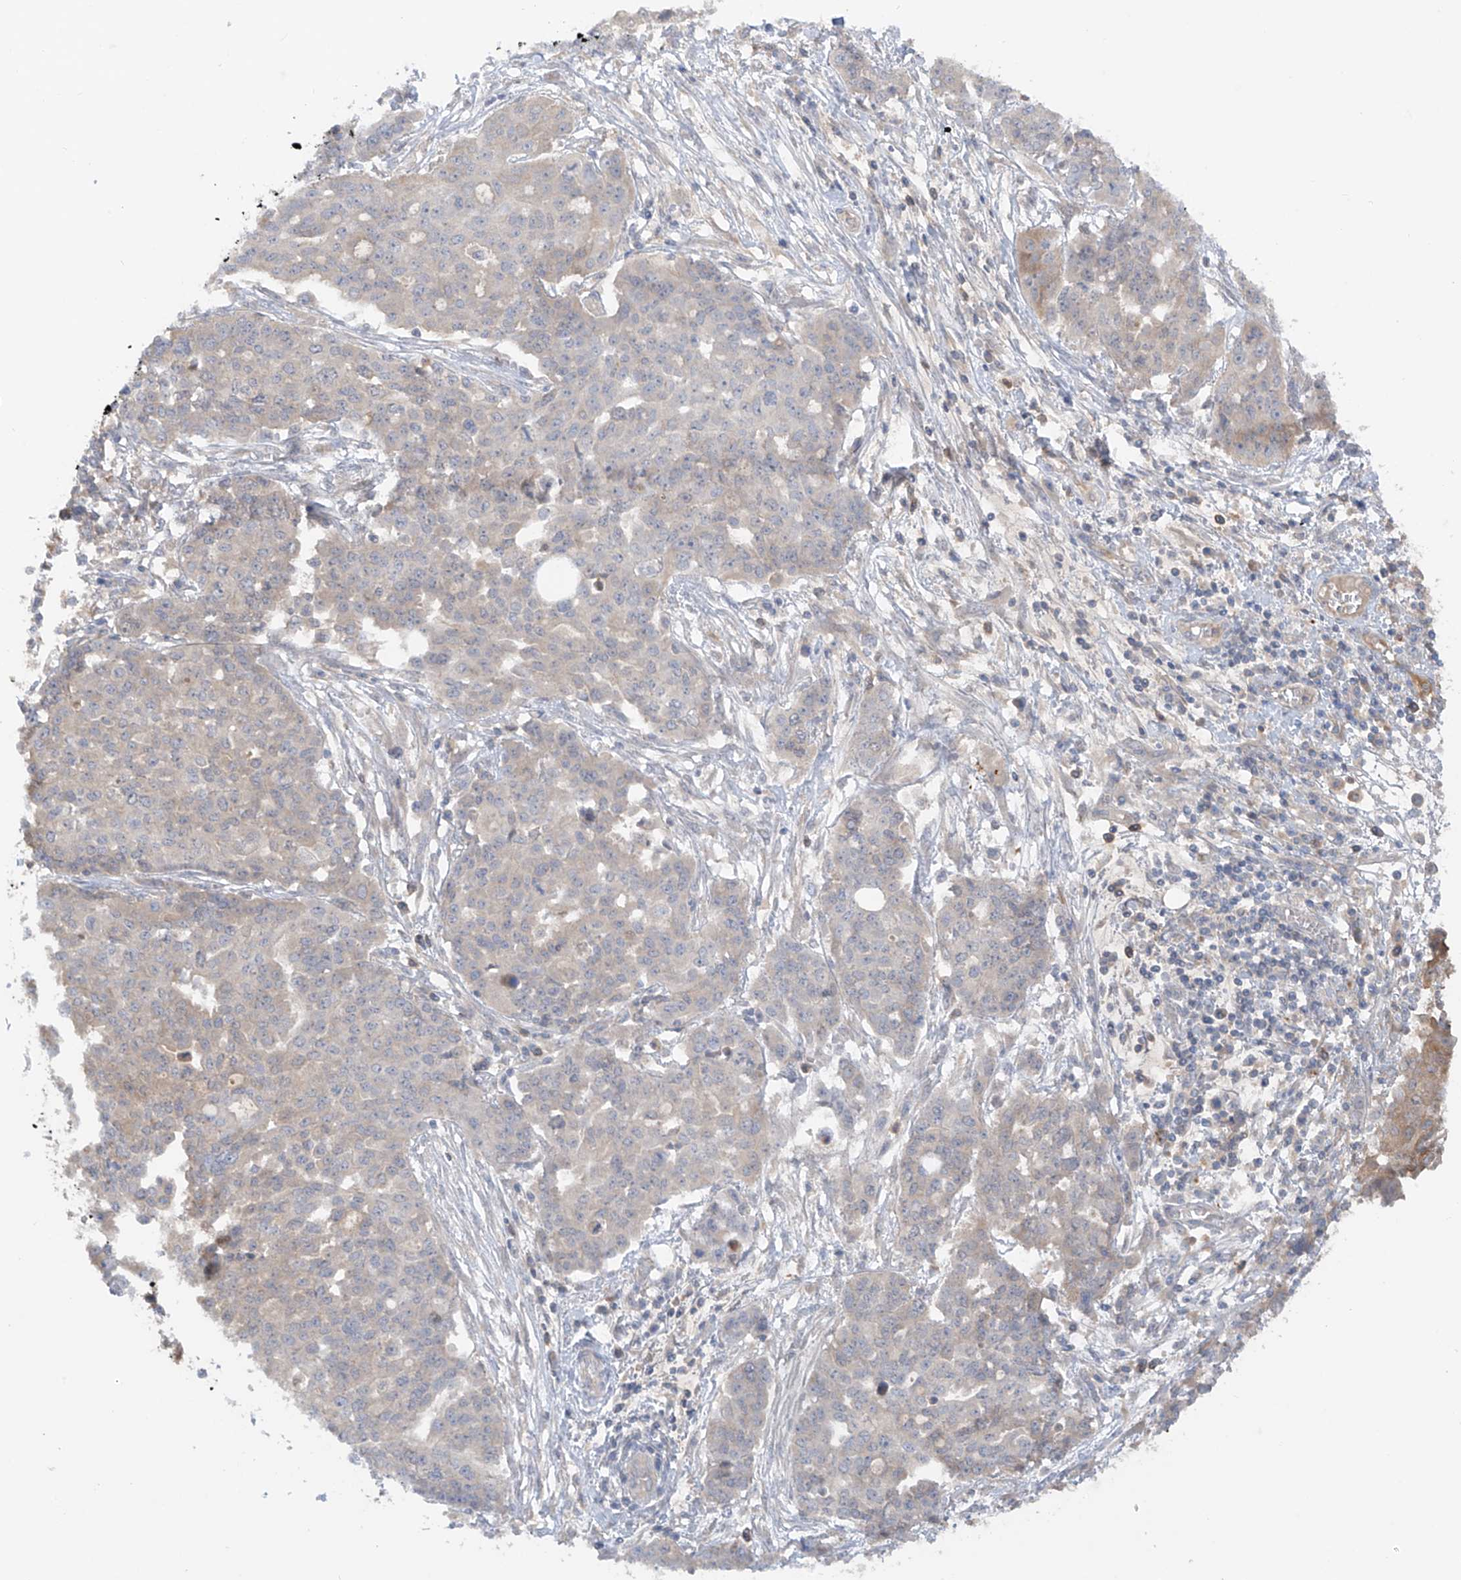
{"staining": {"intensity": "weak", "quantity": "25%-75%", "location": "cytoplasmic/membranous"}, "tissue": "ovarian cancer", "cell_type": "Tumor cells", "image_type": "cancer", "snomed": [{"axis": "morphology", "description": "Cystadenocarcinoma, serous, NOS"}, {"axis": "topography", "description": "Soft tissue"}, {"axis": "topography", "description": "Ovary"}], "caption": "Weak cytoplasmic/membranous positivity is present in approximately 25%-75% of tumor cells in serous cystadenocarcinoma (ovarian).", "gene": "CACNA2D4", "patient": {"sex": "female", "age": 57}}